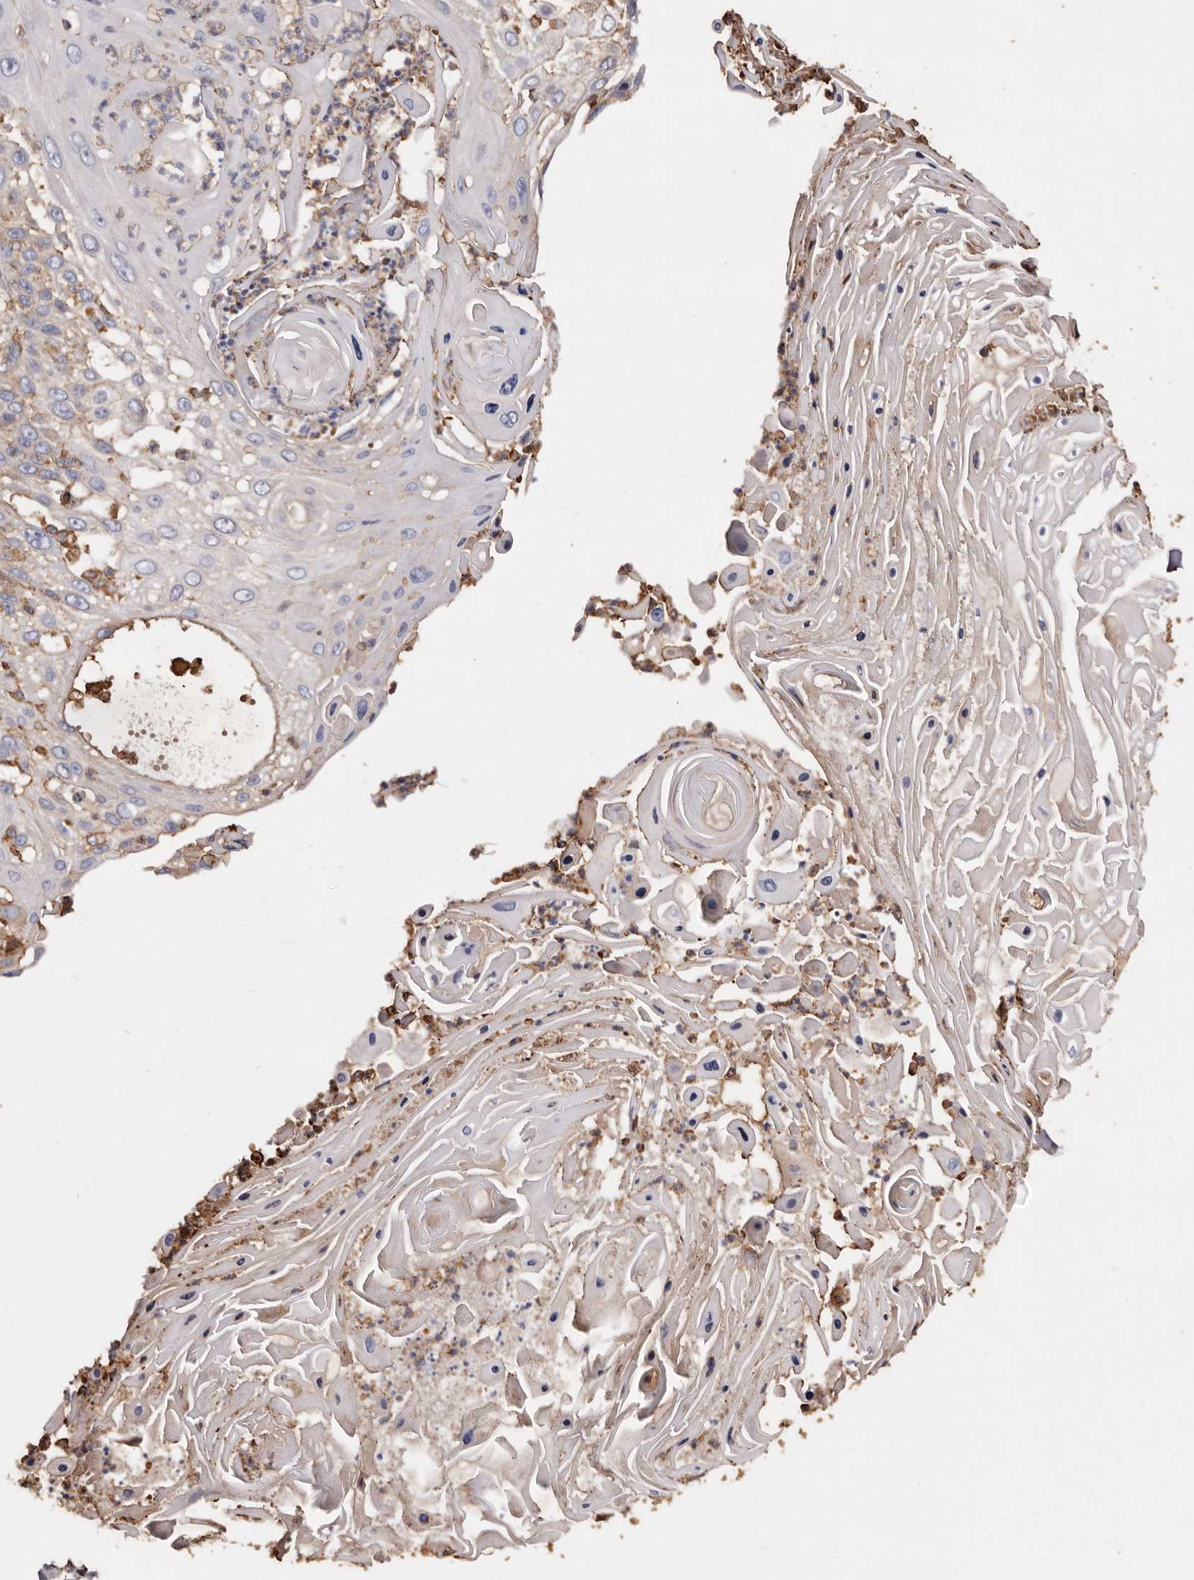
{"staining": {"intensity": "weak", "quantity": "<25%", "location": "cytoplasmic/membranous"}, "tissue": "skin cancer", "cell_type": "Tumor cells", "image_type": "cancer", "snomed": [{"axis": "morphology", "description": "Squamous cell carcinoma, NOS"}, {"axis": "topography", "description": "Skin"}], "caption": "This is an IHC photomicrograph of skin squamous cell carcinoma. There is no positivity in tumor cells.", "gene": "COQ8B", "patient": {"sex": "female", "age": 44}}